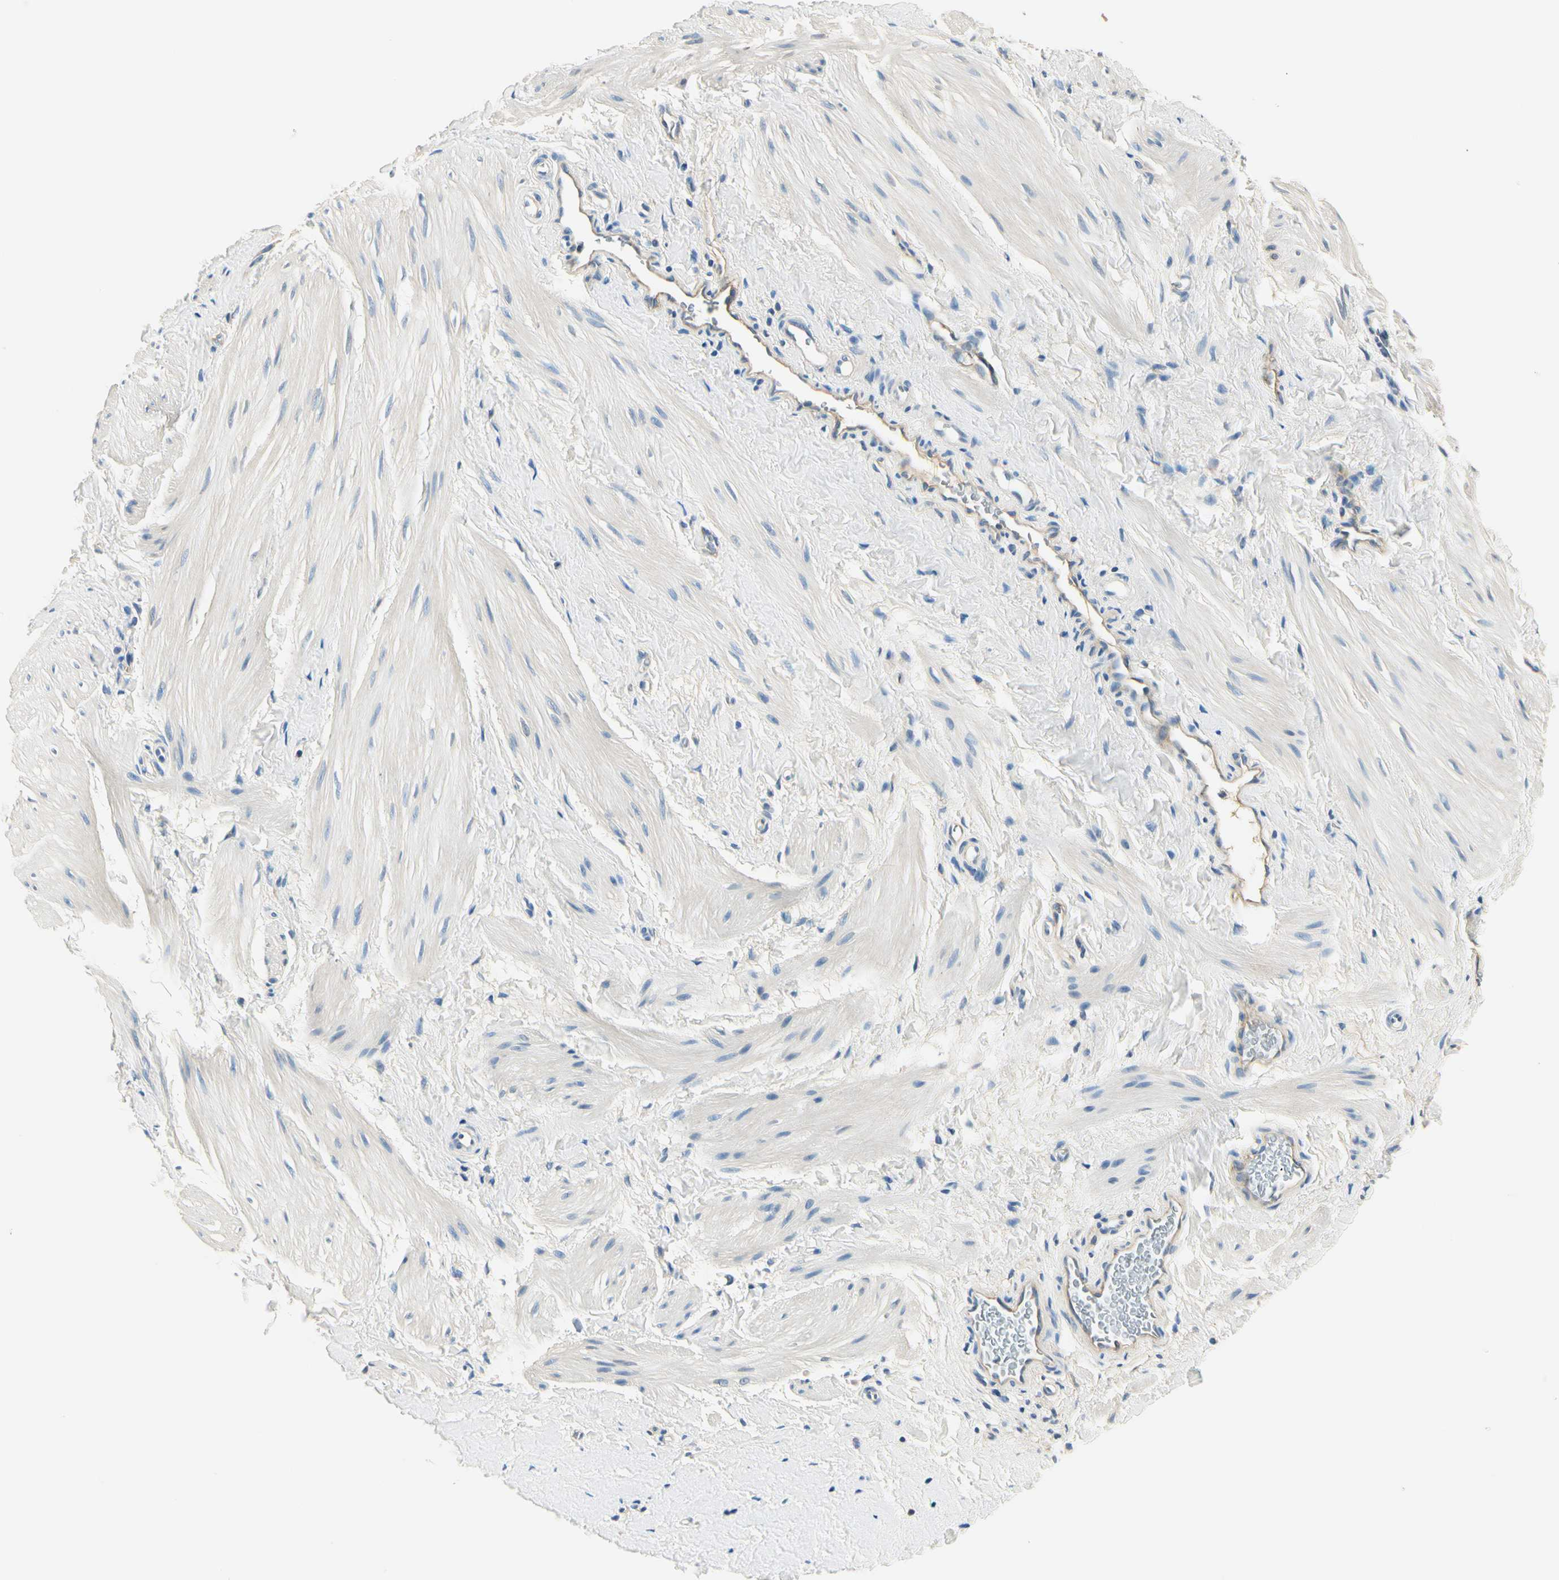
{"staining": {"intensity": "negative", "quantity": "none", "location": "none"}, "tissue": "smooth muscle", "cell_type": "Smooth muscle cells", "image_type": "normal", "snomed": [{"axis": "morphology", "description": "Normal tissue, NOS"}, {"axis": "topography", "description": "Smooth muscle"}], "caption": "Protein analysis of benign smooth muscle reveals no significant staining in smooth muscle cells. The staining is performed using DAB (3,3'-diaminobenzidine) brown chromogen with nuclei counter-stained in using hematoxylin.", "gene": "TGFBR3", "patient": {"sex": "male", "age": 16}}